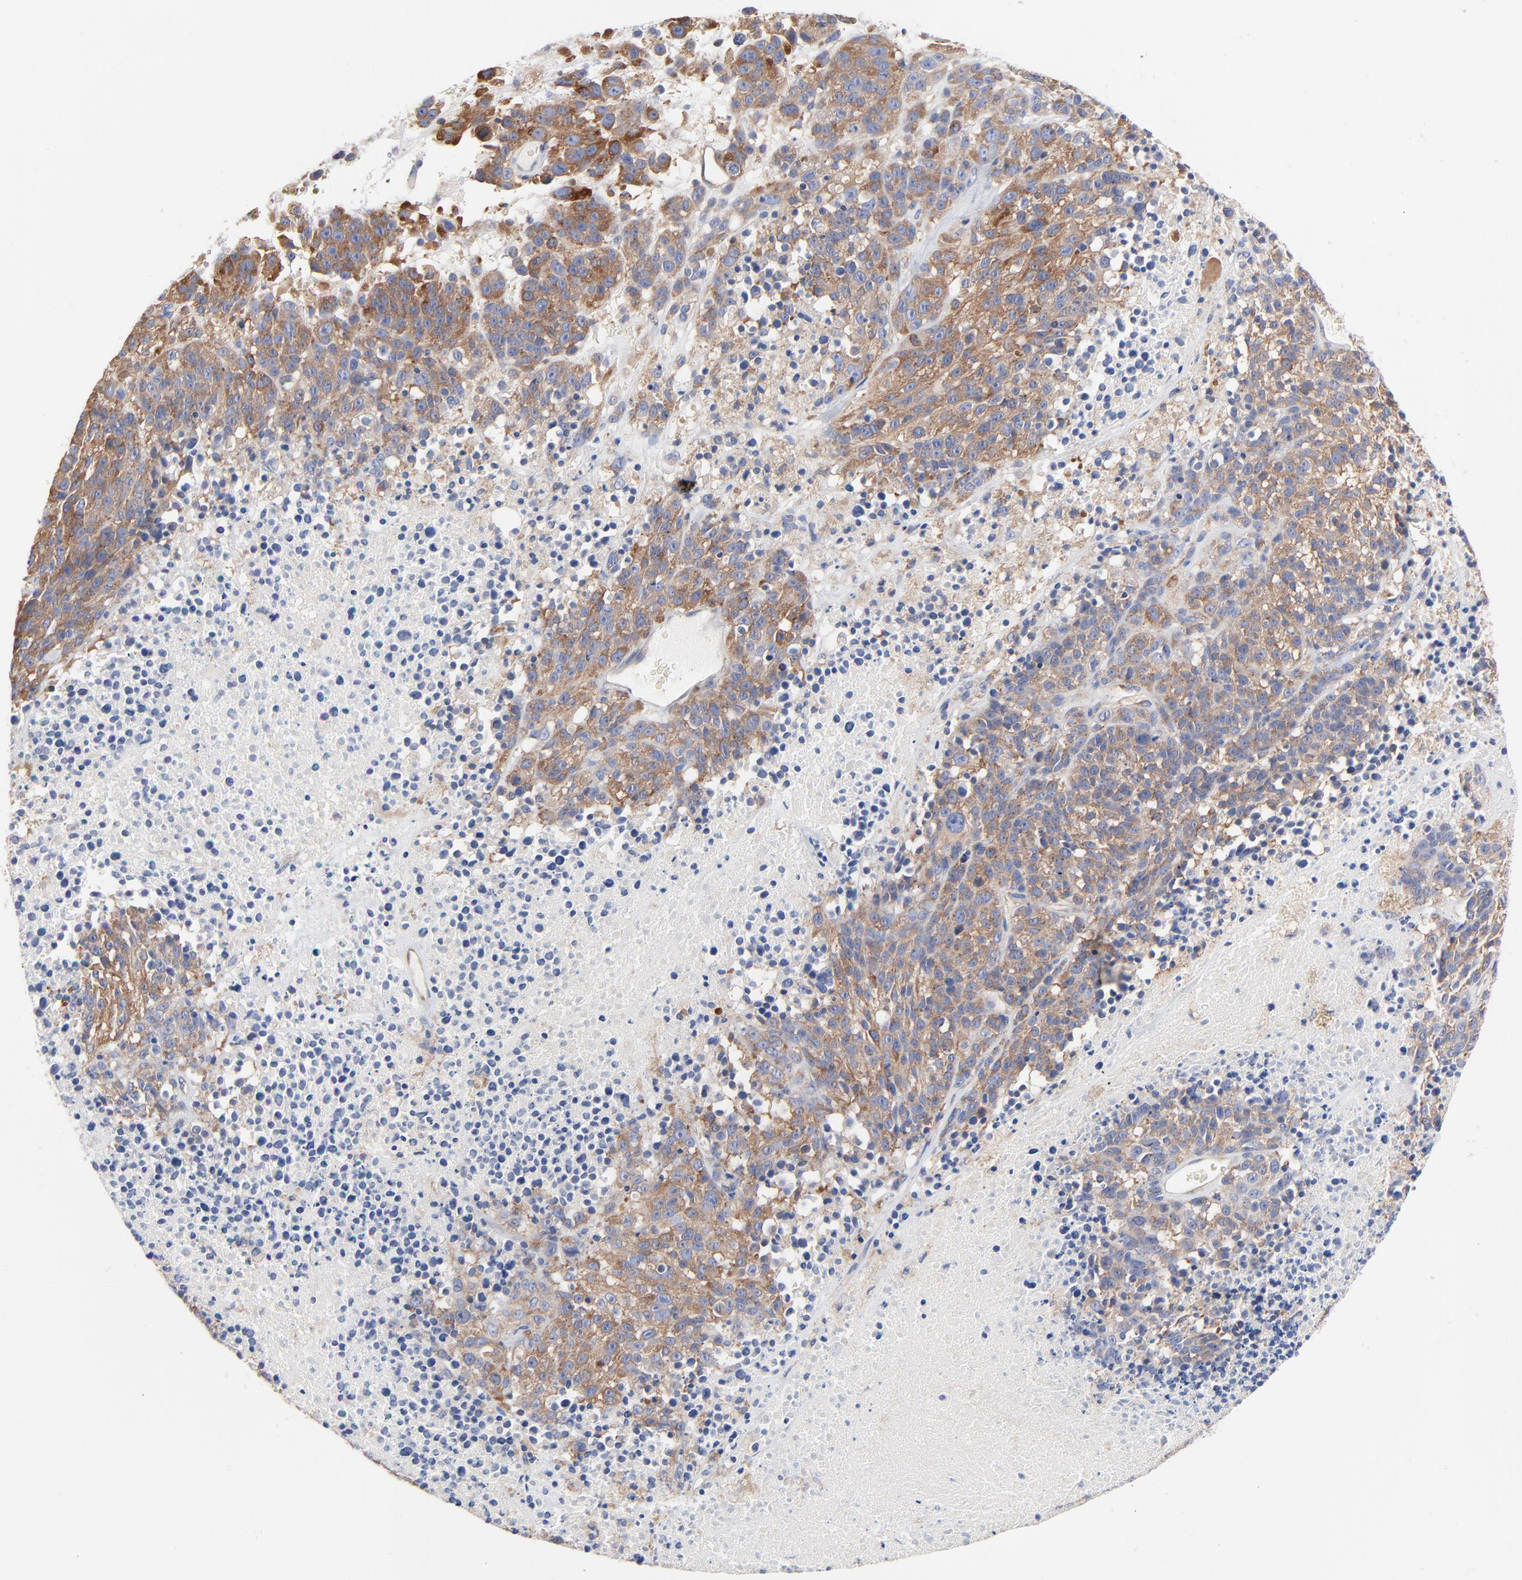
{"staining": {"intensity": "strong", "quantity": ">75%", "location": "cytoplasmic/membranous"}, "tissue": "melanoma", "cell_type": "Tumor cells", "image_type": "cancer", "snomed": [{"axis": "morphology", "description": "Malignant melanoma, Metastatic site"}, {"axis": "topography", "description": "Cerebral cortex"}], "caption": "The immunohistochemical stain highlights strong cytoplasmic/membranous positivity in tumor cells of melanoma tissue.", "gene": "CD2AP", "patient": {"sex": "female", "age": 52}}